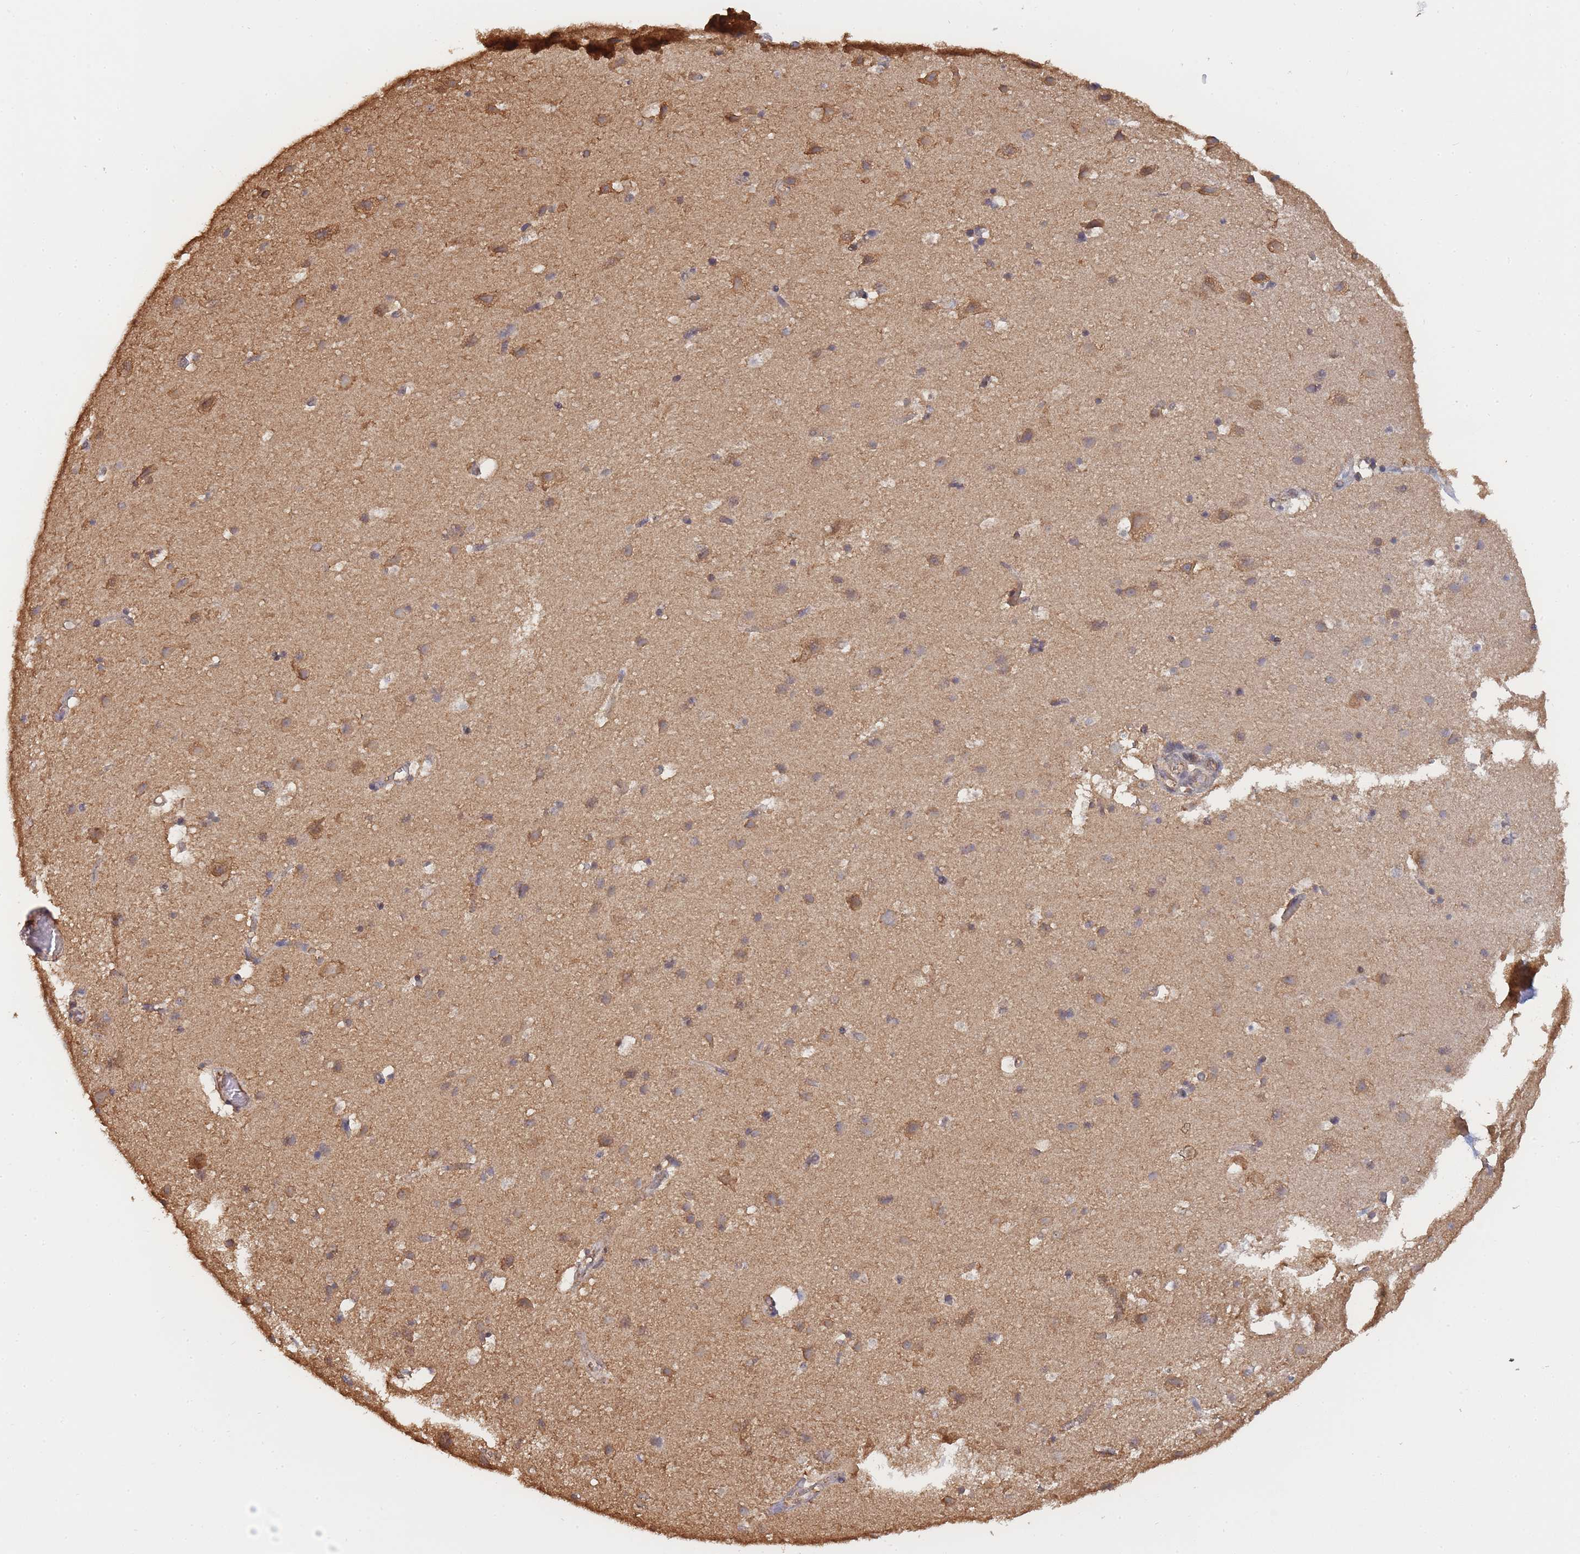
{"staining": {"intensity": "negative", "quantity": "none", "location": "none"}, "tissue": "cerebral cortex", "cell_type": "Endothelial cells", "image_type": "normal", "snomed": [{"axis": "morphology", "description": "Normal tissue, NOS"}, {"axis": "topography", "description": "Cerebral cortex"}], "caption": "The immunohistochemistry (IHC) image has no significant expression in endothelial cells of cerebral cortex.", "gene": "METRN", "patient": {"sex": "male", "age": 54}}